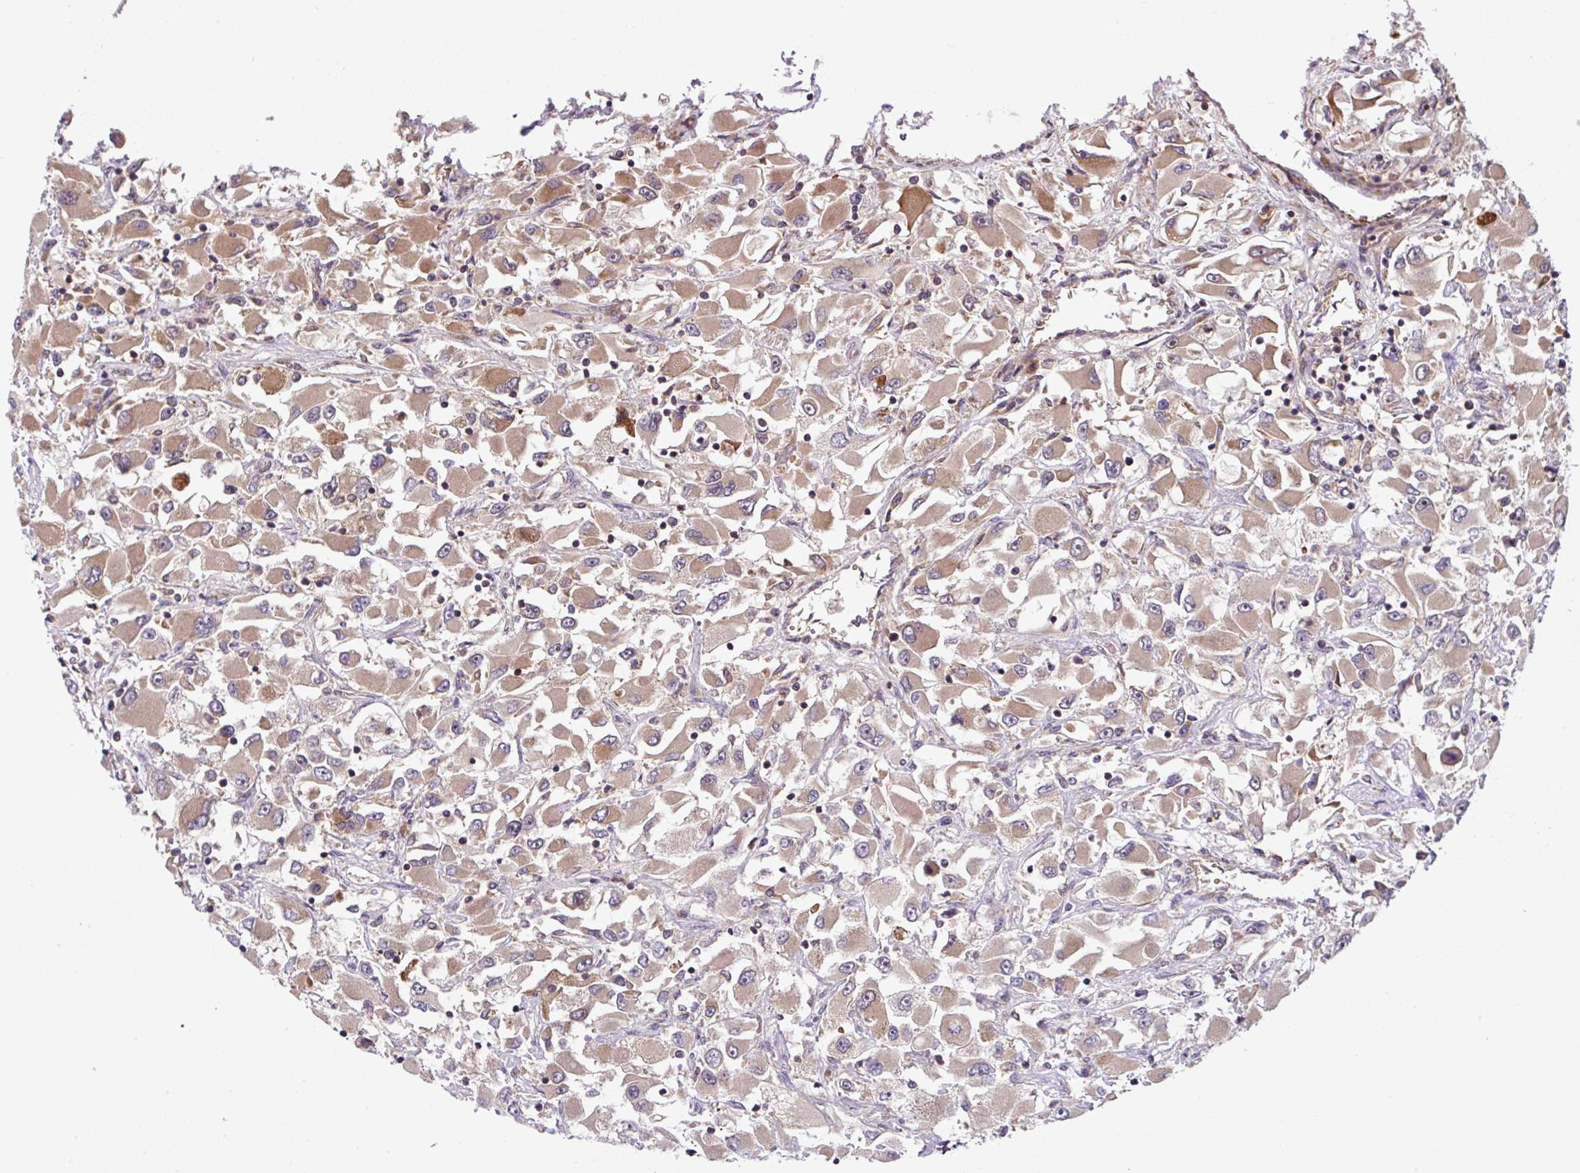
{"staining": {"intensity": "moderate", "quantity": ">75%", "location": "cytoplasmic/membranous"}, "tissue": "renal cancer", "cell_type": "Tumor cells", "image_type": "cancer", "snomed": [{"axis": "morphology", "description": "Adenocarcinoma, NOS"}, {"axis": "topography", "description": "Kidney"}], "caption": "Moderate cytoplasmic/membranous staining for a protein is seen in about >75% of tumor cells of renal cancer (adenocarcinoma) using IHC.", "gene": "APOBEC3D", "patient": {"sex": "female", "age": 52}}